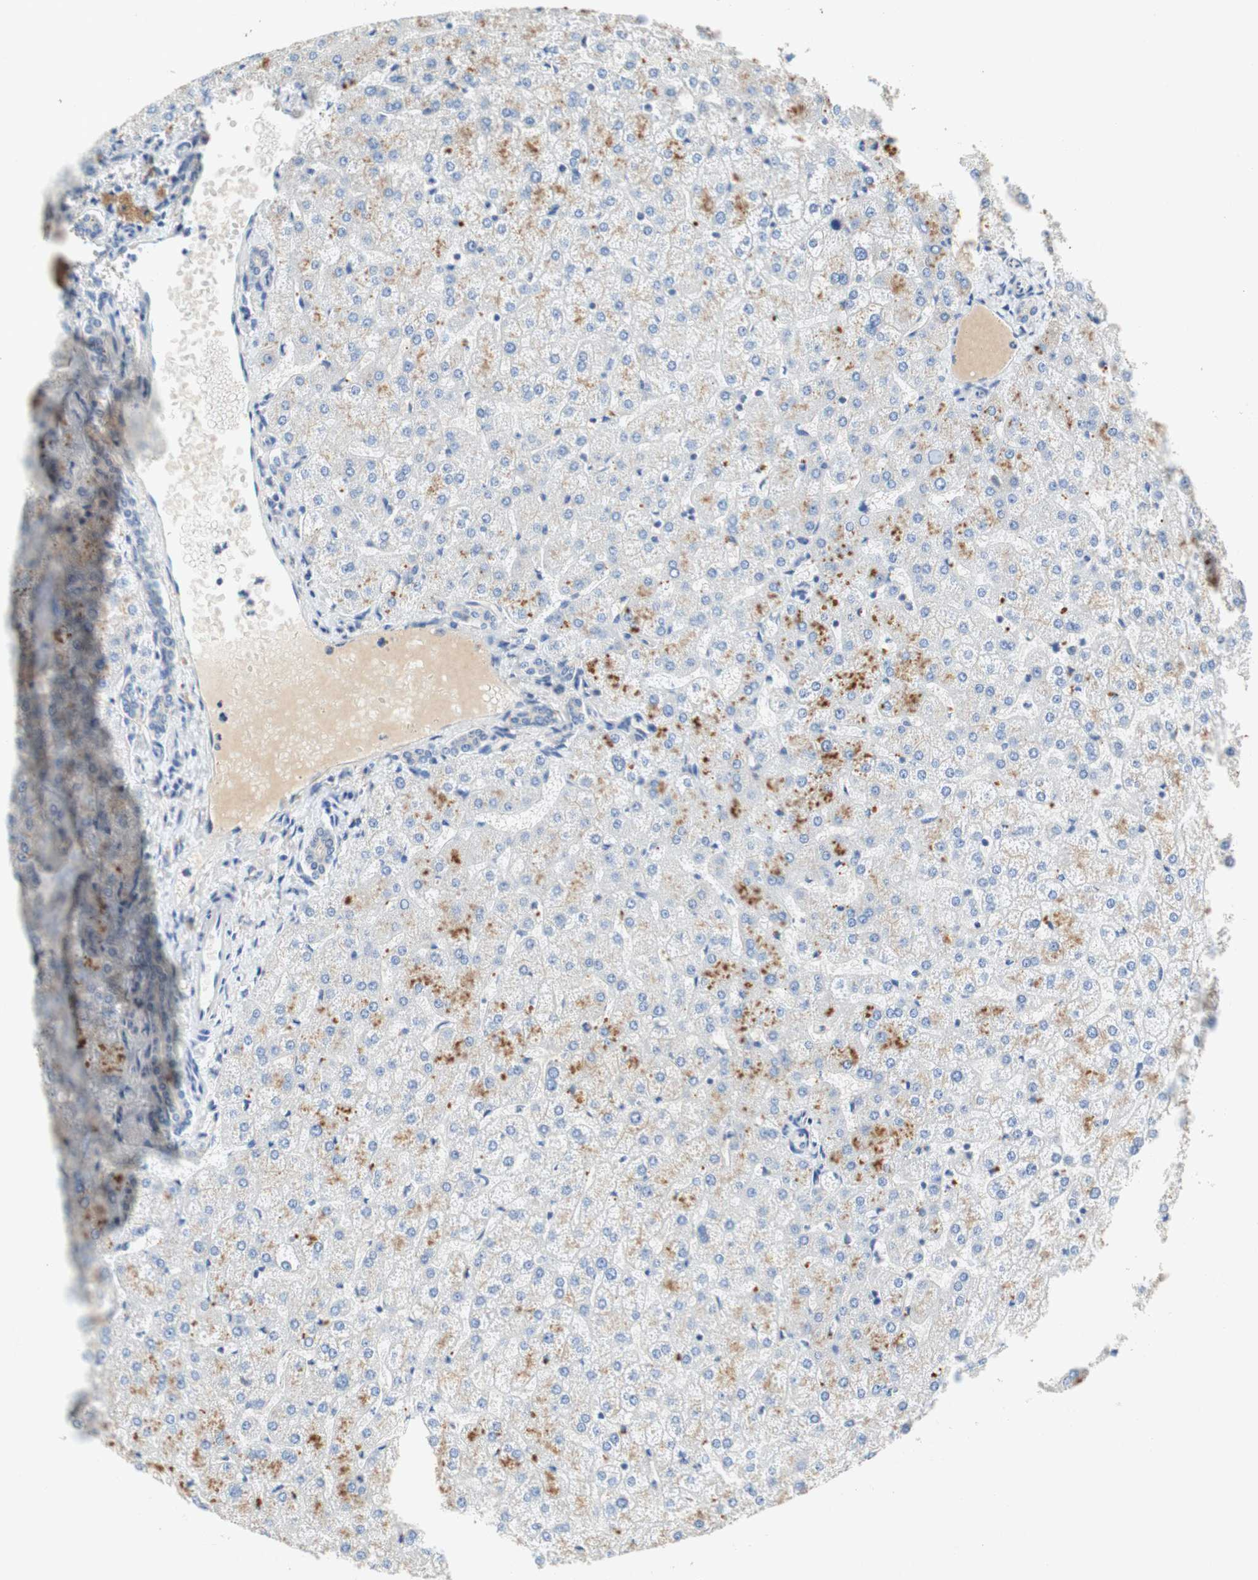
{"staining": {"intensity": "negative", "quantity": "none", "location": "none"}, "tissue": "liver", "cell_type": "Cholangiocytes", "image_type": "normal", "snomed": [{"axis": "morphology", "description": "Normal tissue, NOS"}, {"axis": "topography", "description": "Liver"}], "caption": "The immunohistochemistry (IHC) micrograph has no significant expression in cholangiocytes of liver. (IHC, brightfield microscopy, high magnification).", "gene": "RELB", "patient": {"sex": "female", "age": 32}}